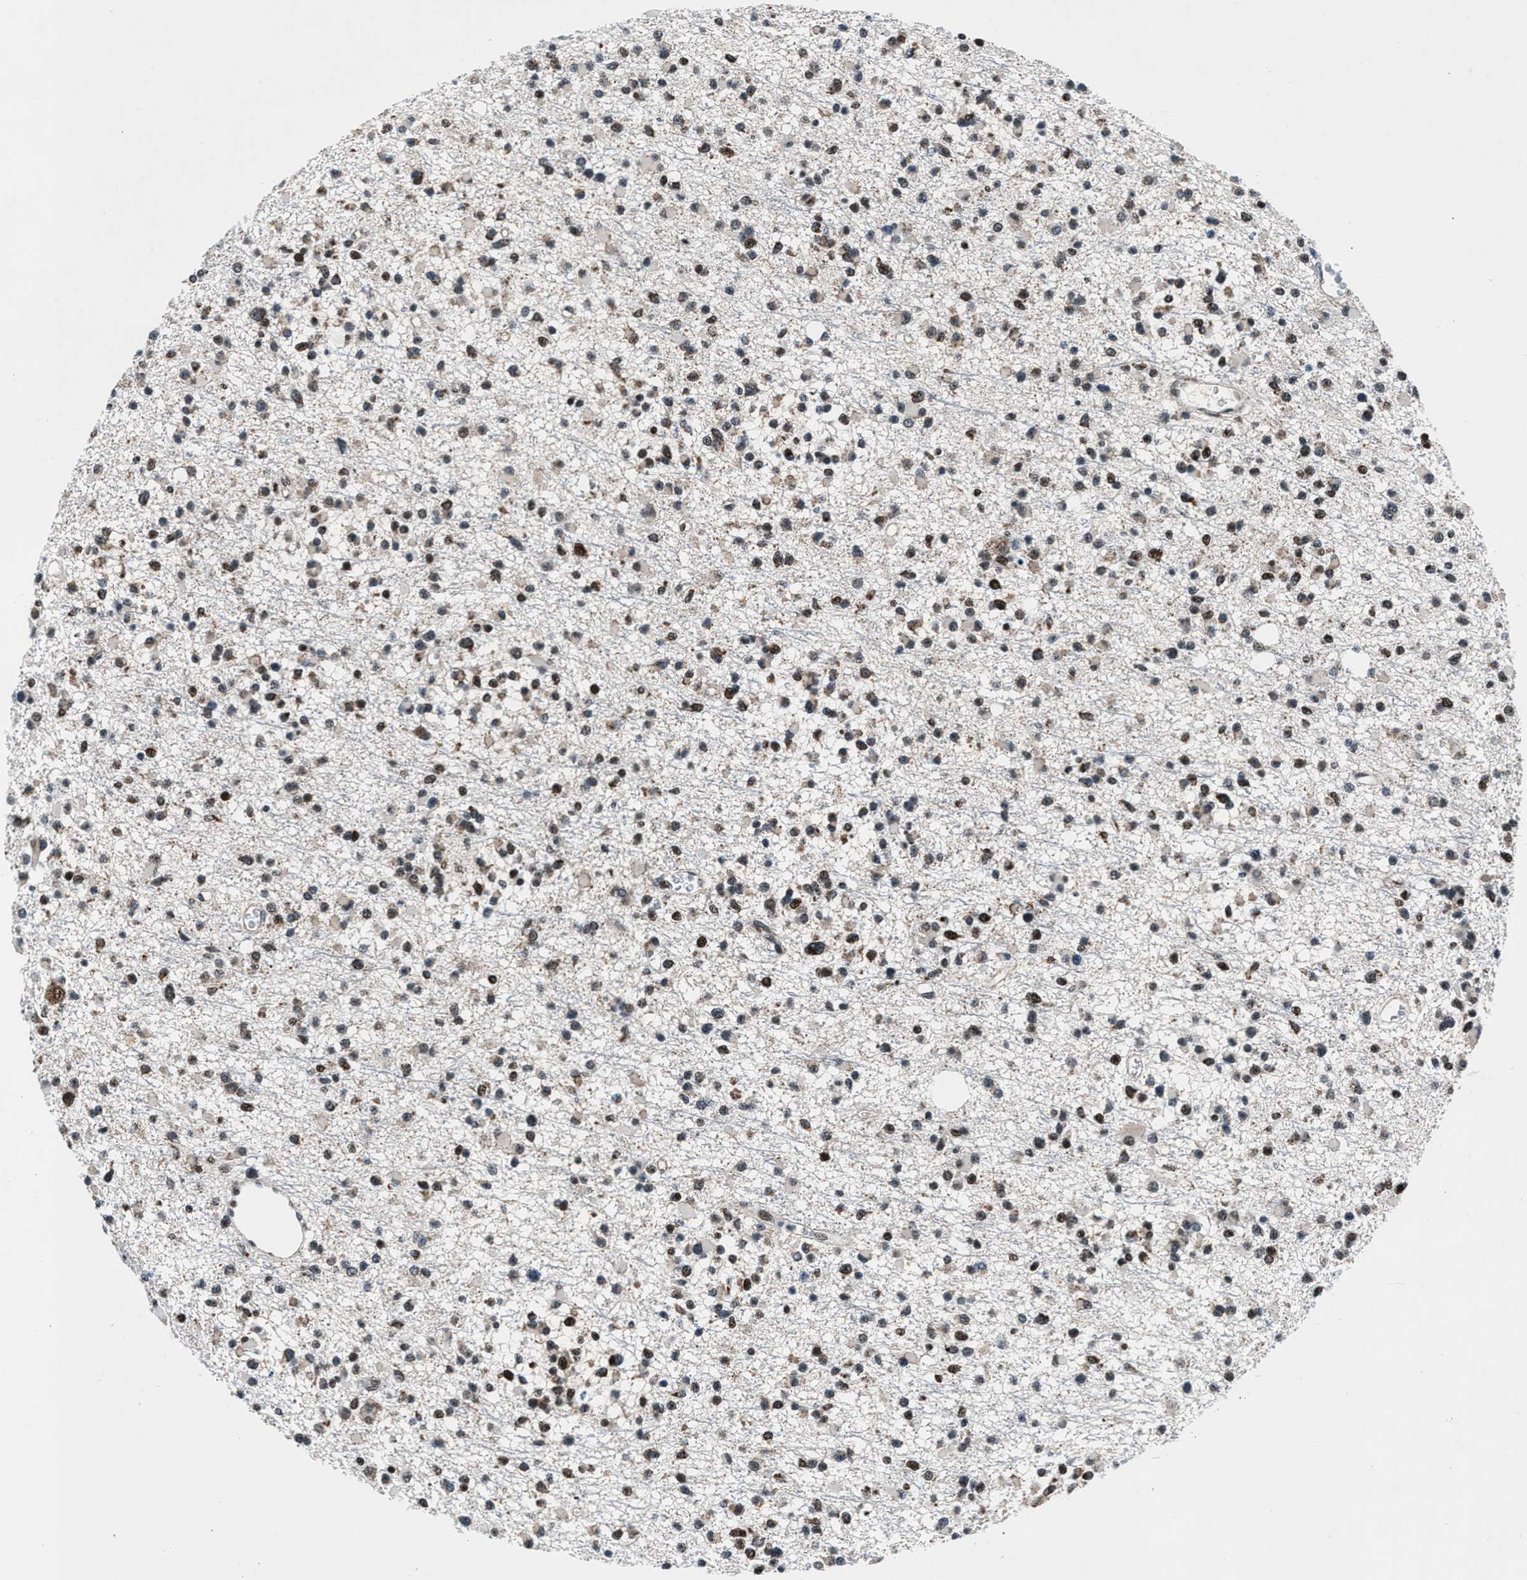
{"staining": {"intensity": "moderate", "quantity": "25%-75%", "location": "cytoplasmic/membranous,nuclear"}, "tissue": "glioma", "cell_type": "Tumor cells", "image_type": "cancer", "snomed": [{"axis": "morphology", "description": "Glioma, malignant, Low grade"}, {"axis": "topography", "description": "Brain"}], "caption": "Protein expression analysis of human malignant glioma (low-grade) reveals moderate cytoplasmic/membranous and nuclear staining in about 25%-75% of tumor cells.", "gene": "PRRC2B", "patient": {"sex": "female", "age": 22}}